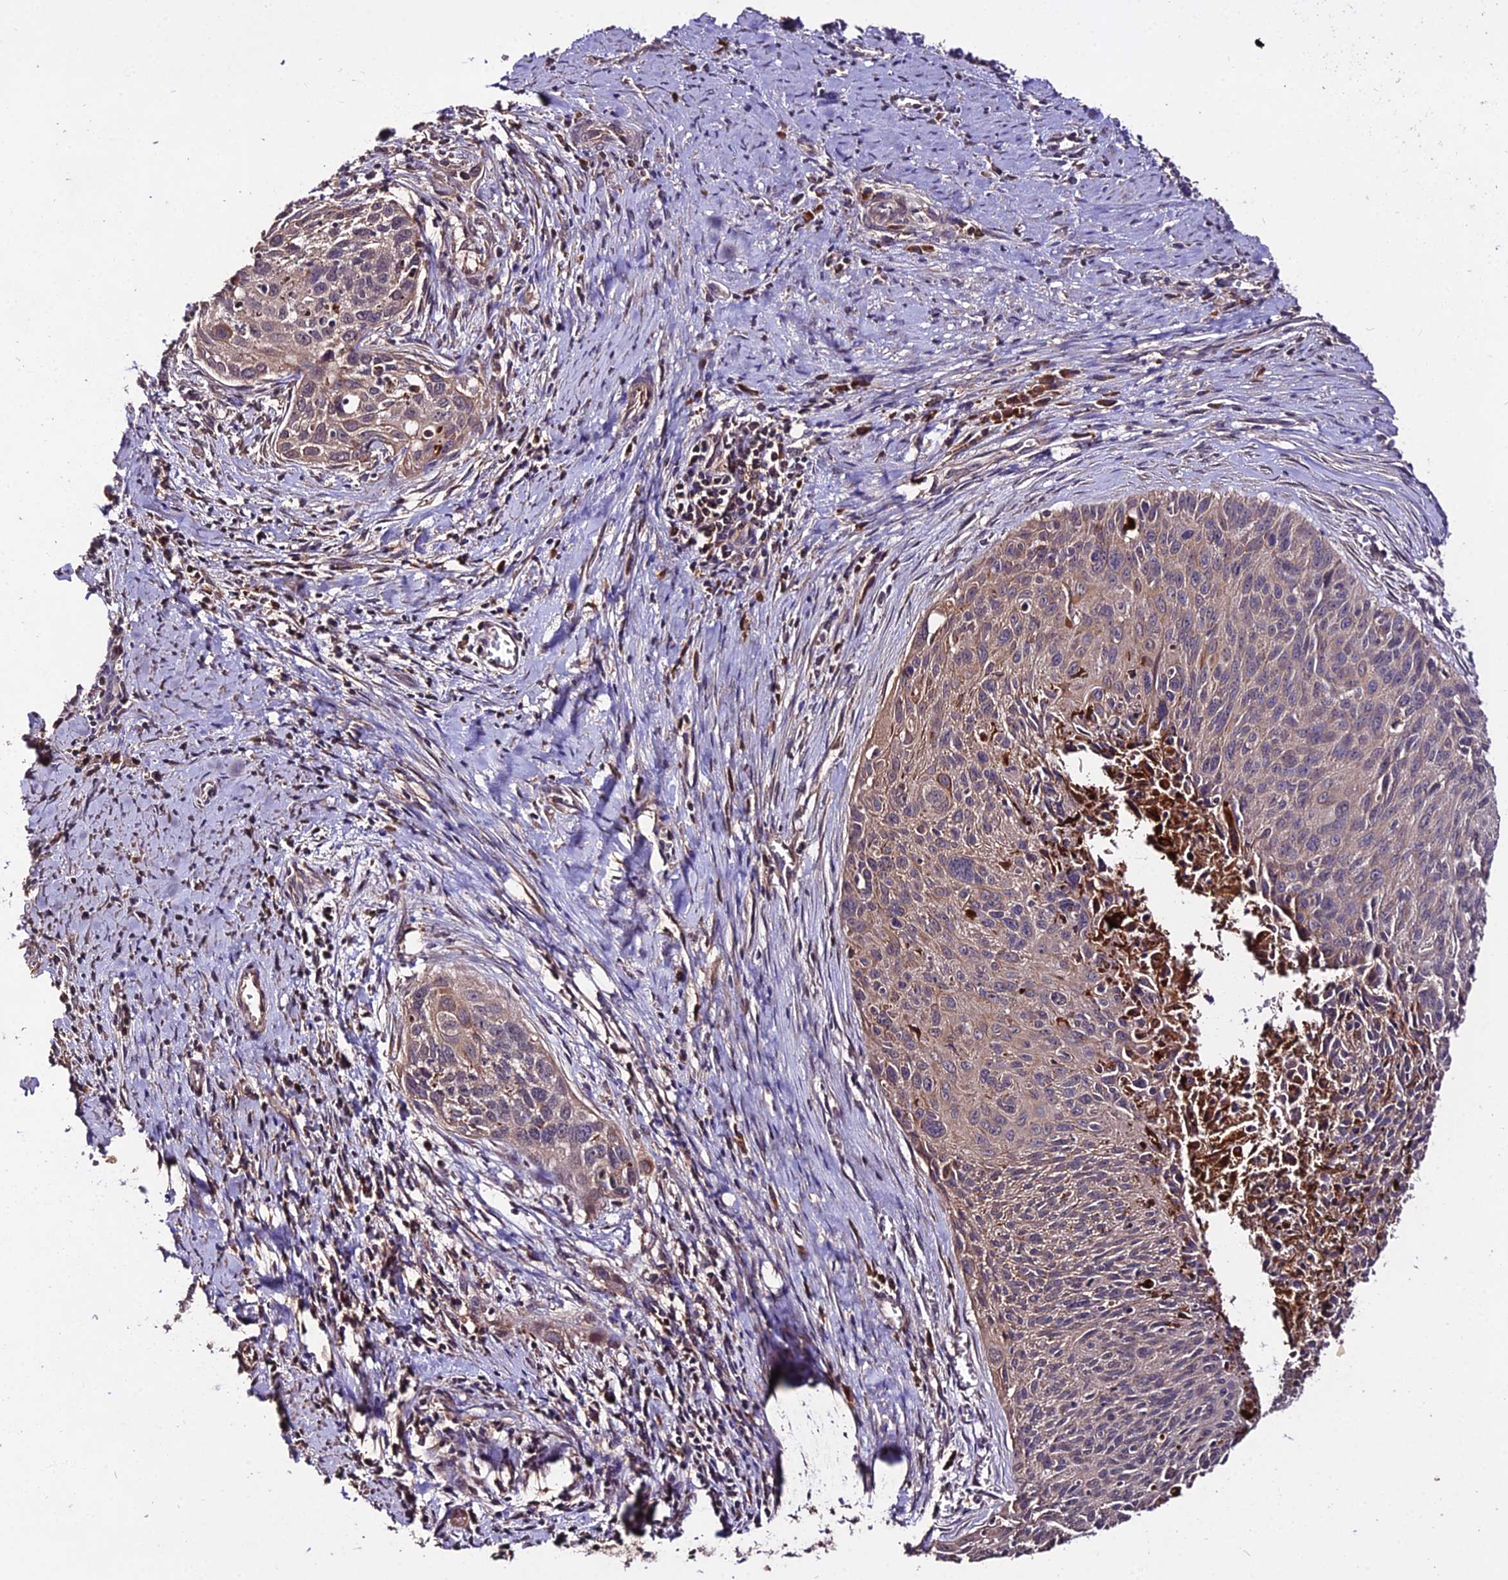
{"staining": {"intensity": "weak", "quantity": ">75%", "location": "cytoplasmic/membranous"}, "tissue": "cervical cancer", "cell_type": "Tumor cells", "image_type": "cancer", "snomed": [{"axis": "morphology", "description": "Squamous cell carcinoma, NOS"}, {"axis": "topography", "description": "Cervix"}], "caption": "A low amount of weak cytoplasmic/membranous staining is seen in approximately >75% of tumor cells in cervical cancer tissue.", "gene": "KCTD16", "patient": {"sex": "female", "age": 55}}